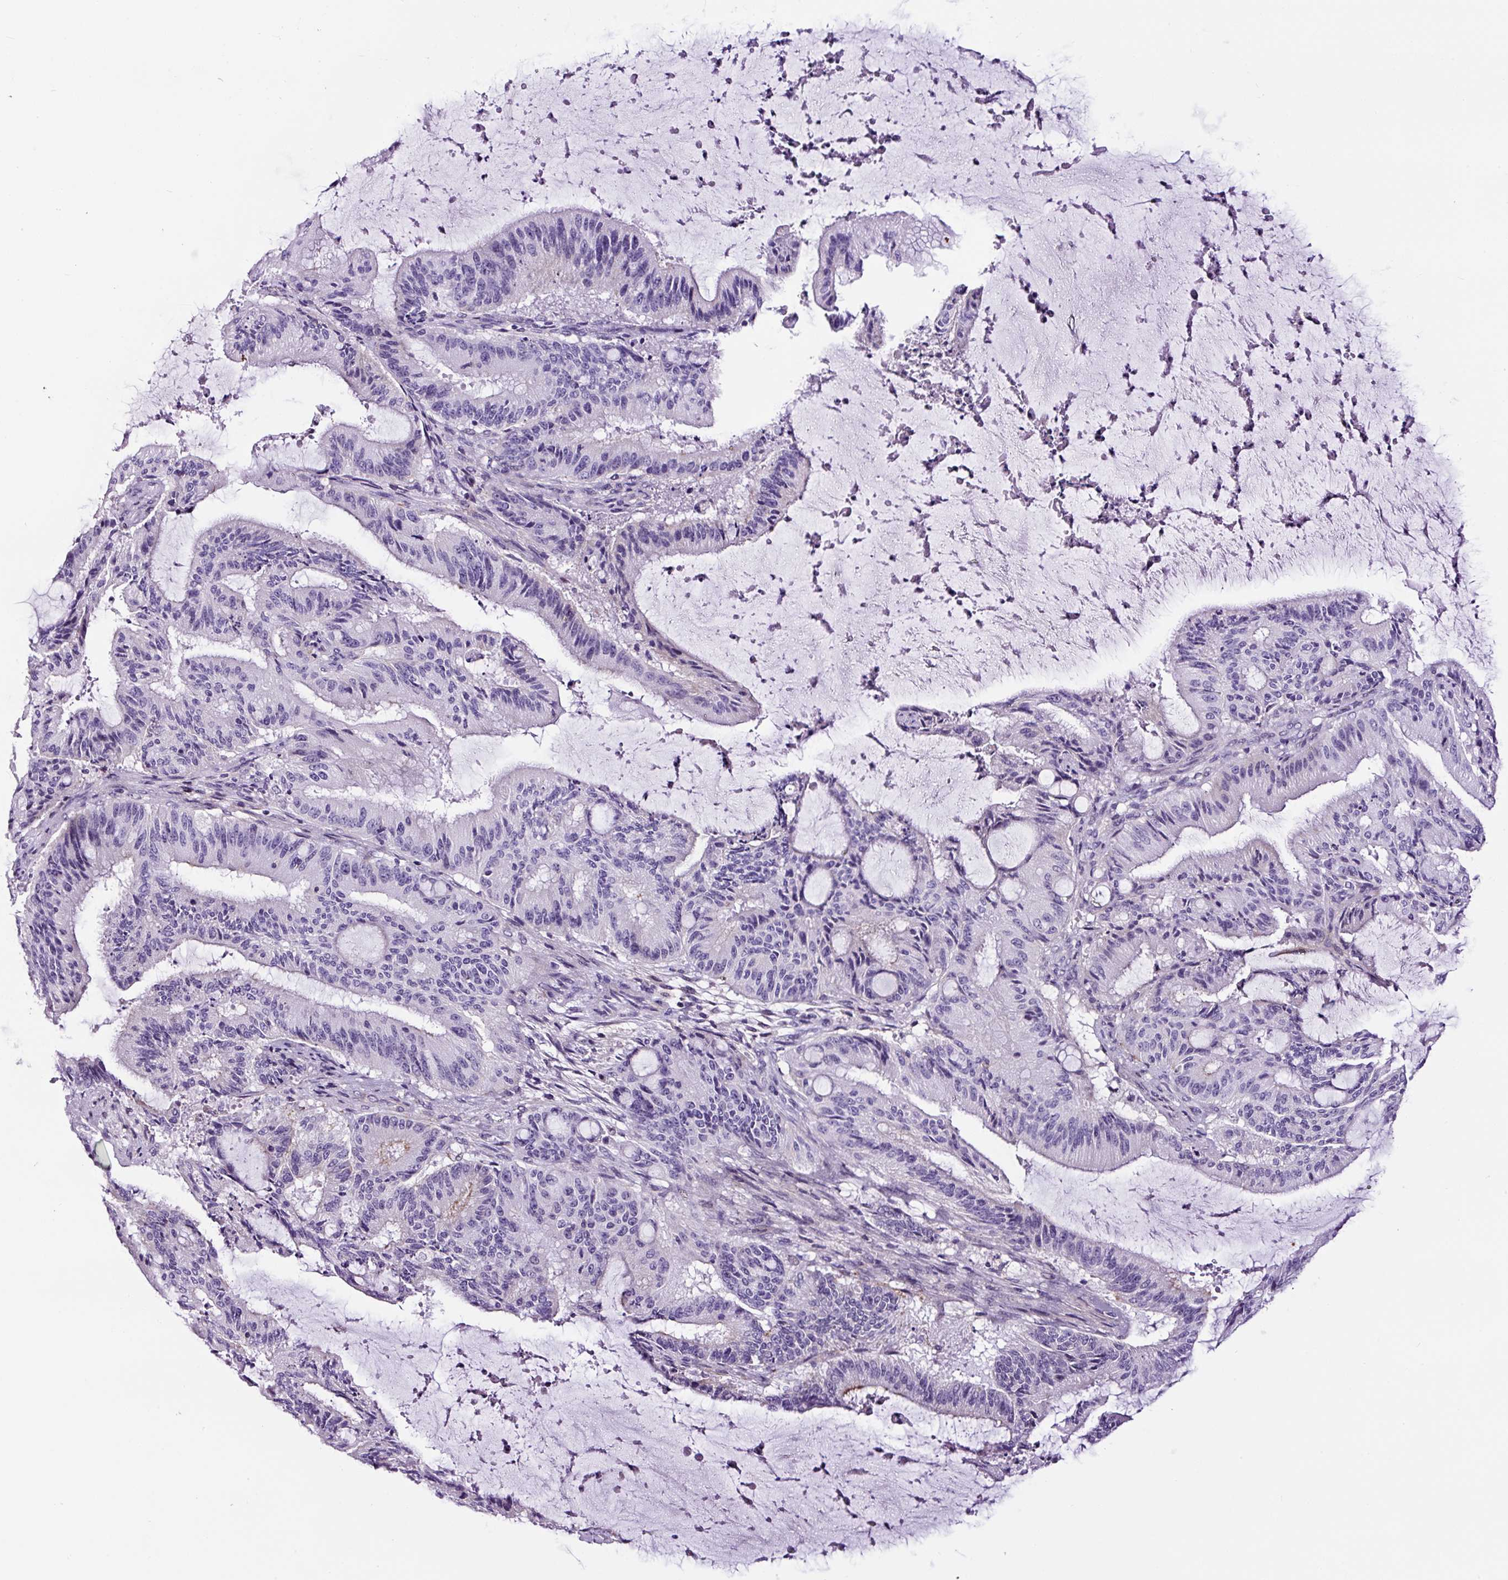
{"staining": {"intensity": "negative", "quantity": "none", "location": "none"}, "tissue": "liver cancer", "cell_type": "Tumor cells", "image_type": "cancer", "snomed": [{"axis": "morphology", "description": "Normal tissue, NOS"}, {"axis": "morphology", "description": "Cholangiocarcinoma"}, {"axis": "topography", "description": "Liver"}, {"axis": "topography", "description": "Peripheral nerve tissue"}], "caption": "Immunohistochemical staining of human liver cancer shows no significant expression in tumor cells.", "gene": "TAFA3", "patient": {"sex": "female", "age": 73}}